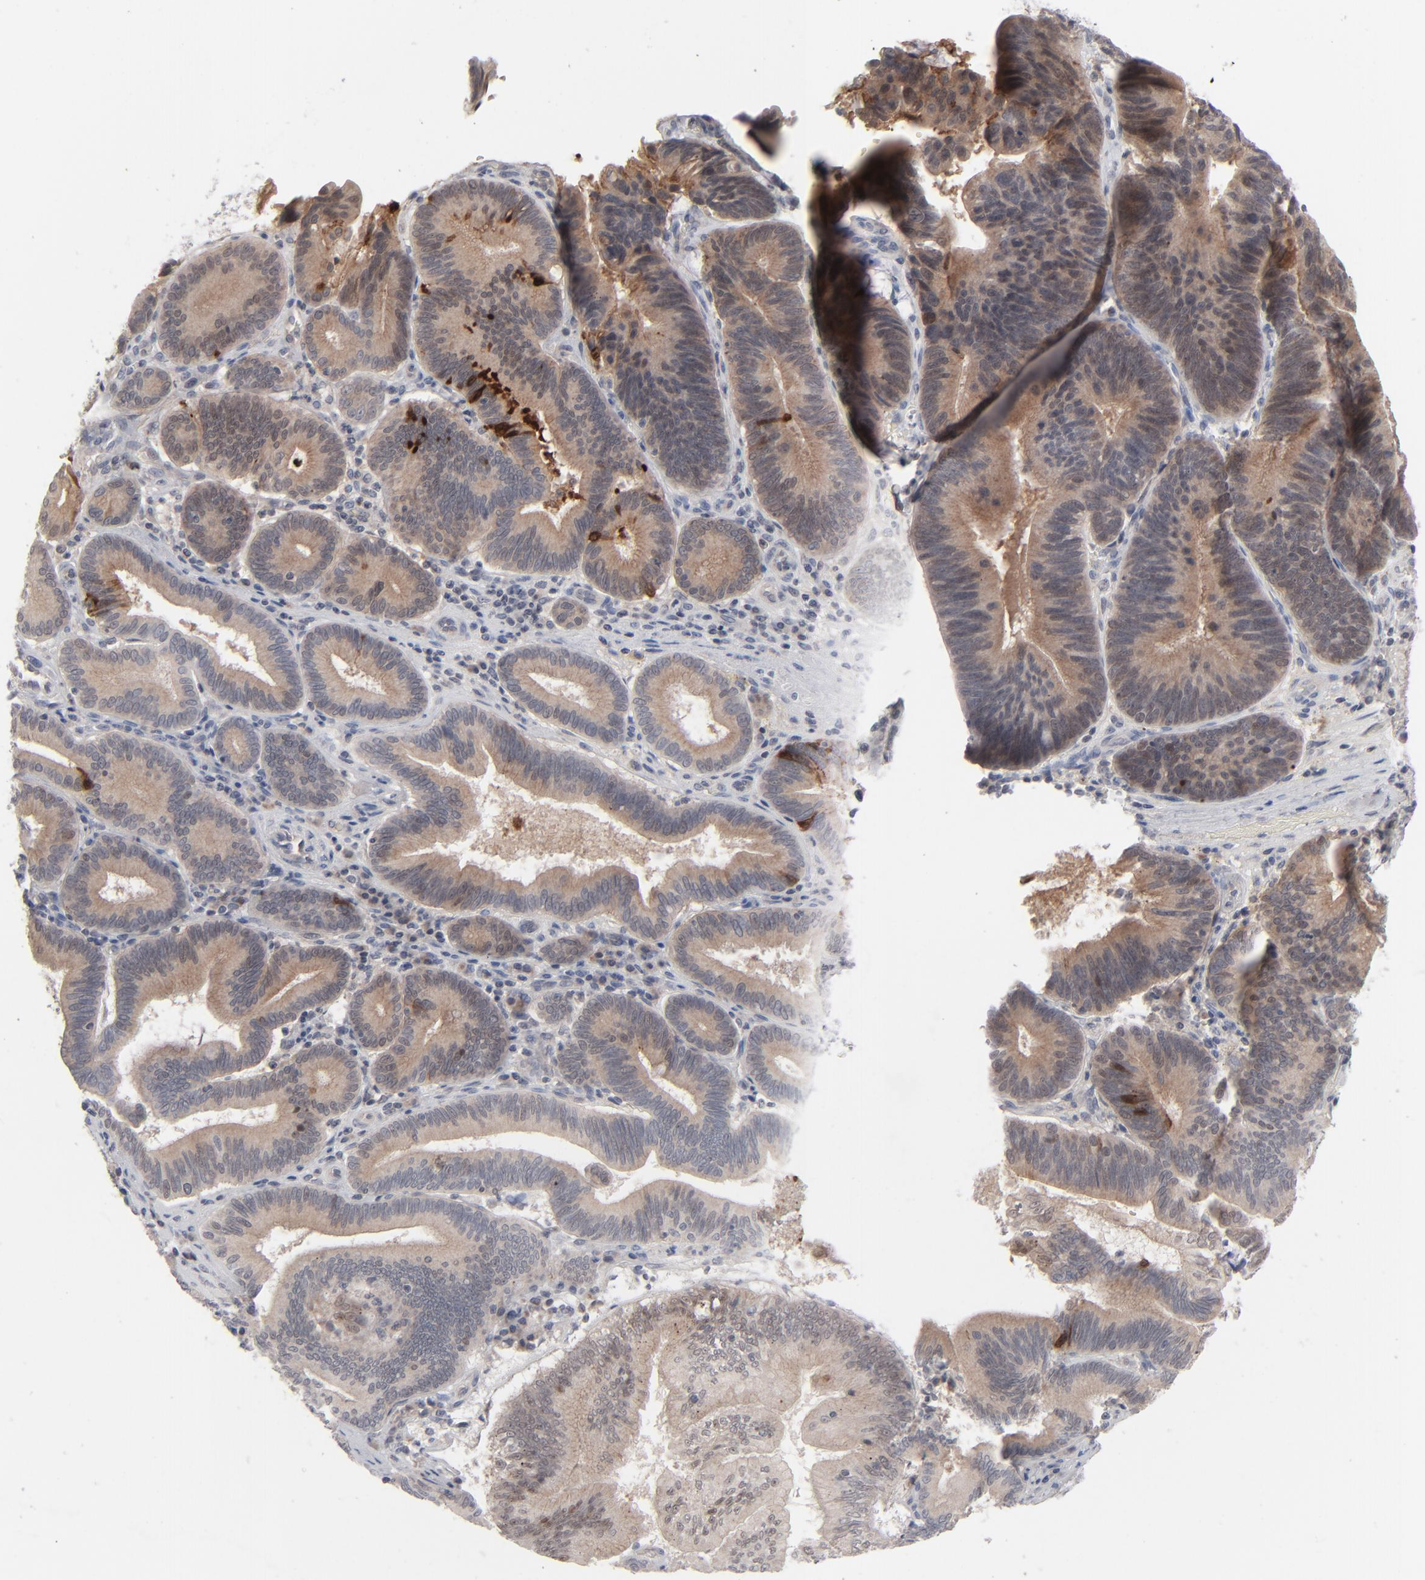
{"staining": {"intensity": "moderate", "quantity": ">75%", "location": "cytoplasmic/membranous"}, "tissue": "pancreatic cancer", "cell_type": "Tumor cells", "image_type": "cancer", "snomed": [{"axis": "morphology", "description": "Adenocarcinoma, NOS"}, {"axis": "topography", "description": "Pancreas"}], "caption": "Human pancreatic cancer (adenocarcinoma) stained for a protein (brown) displays moderate cytoplasmic/membranous positive staining in approximately >75% of tumor cells.", "gene": "POF1B", "patient": {"sex": "male", "age": 82}}